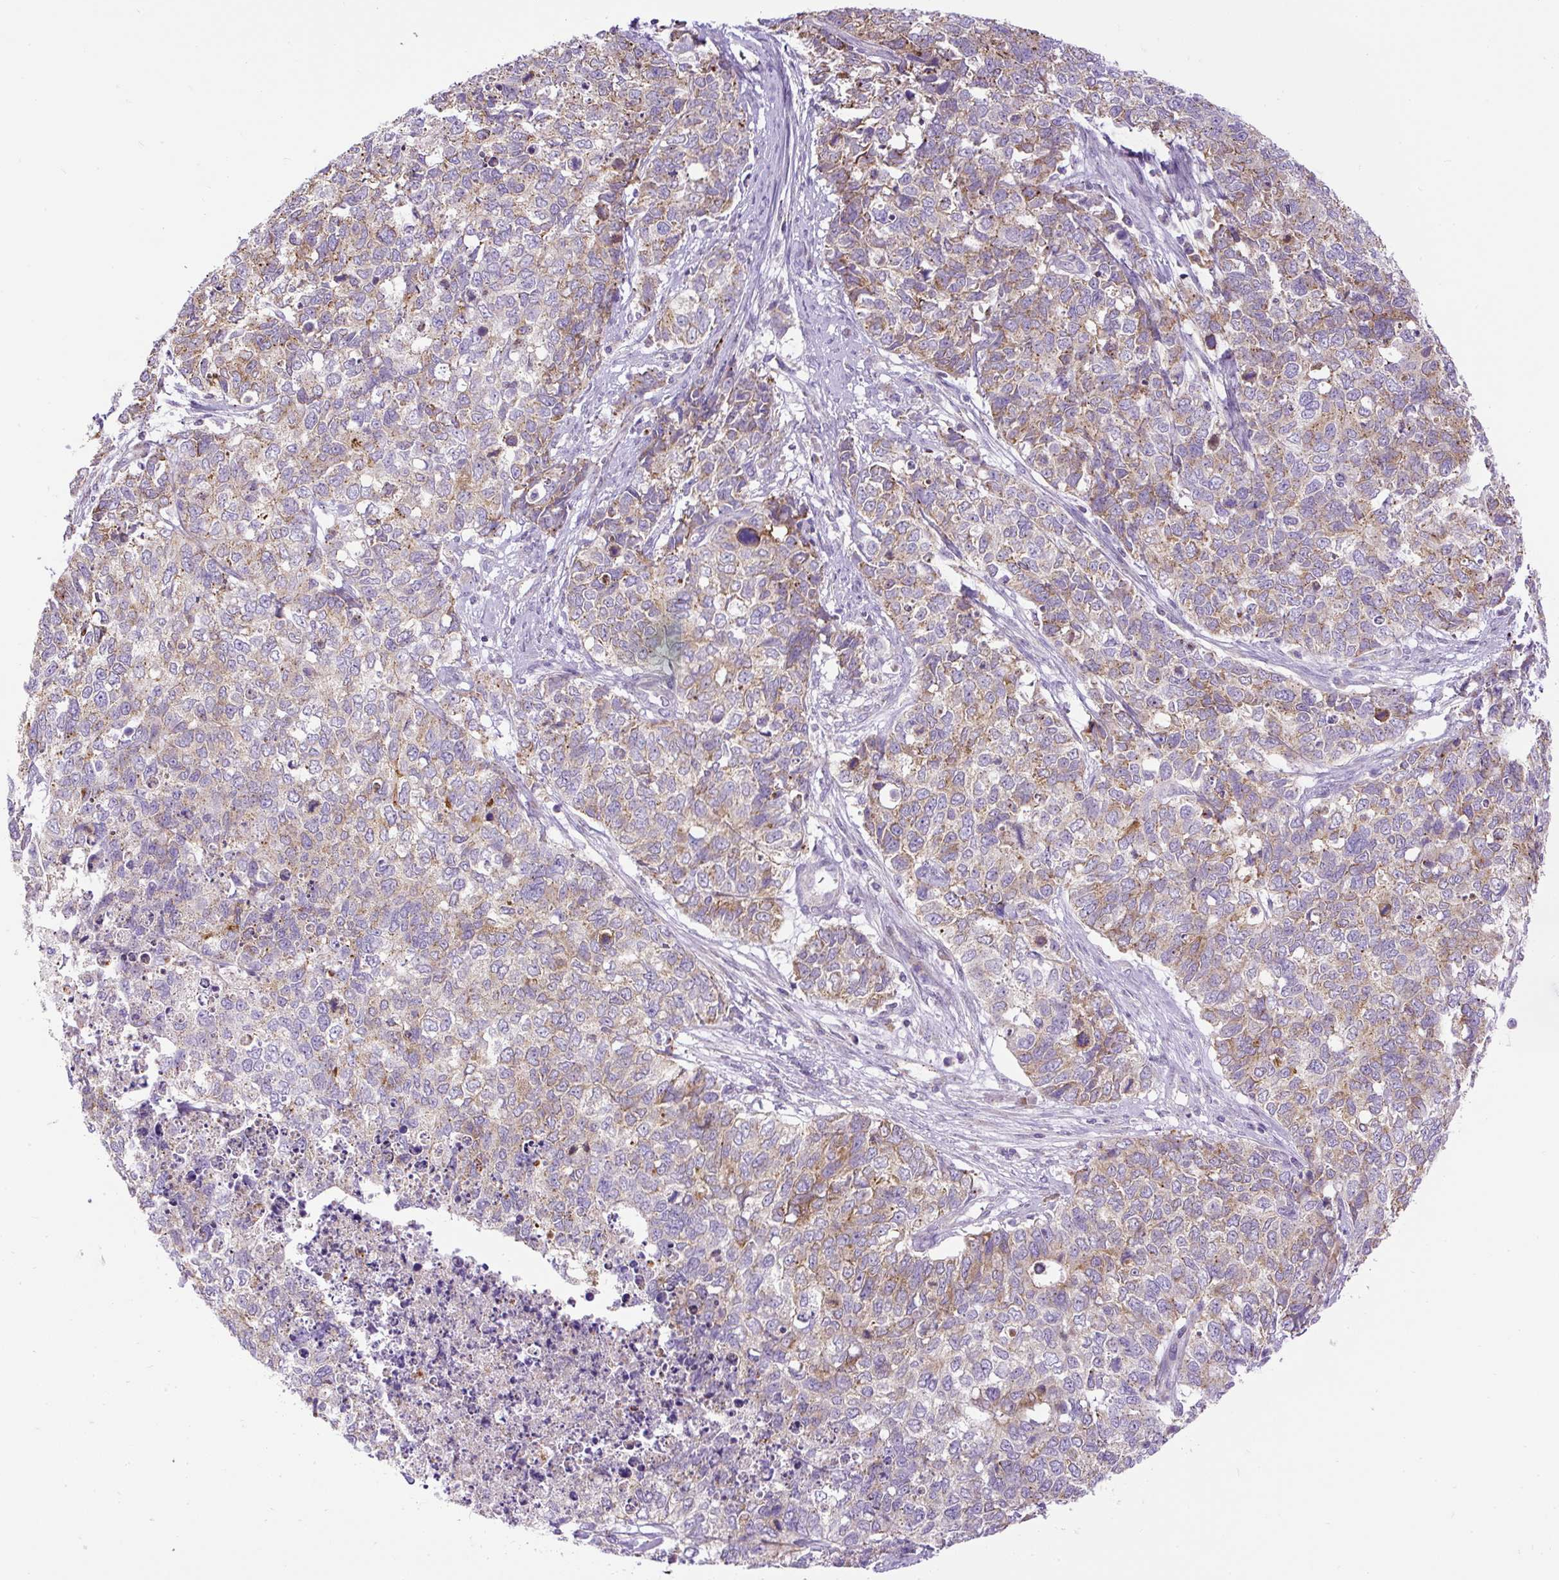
{"staining": {"intensity": "moderate", "quantity": "<25%", "location": "cytoplasmic/membranous"}, "tissue": "cervical cancer", "cell_type": "Tumor cells", "image_type": "cancer", "snomed": [{"axis": "morphology", "description": "Squamous cell carcinoma, NOS"}, {"axis": "topography", "description": "Cervix"}], "caption": "A brown stain highlights moderate cytoplasmic/membranous expression of a protein in human squamous cell carcinoma (cervical) tumor cells. (DAB IHC, brown staining for protein, blue staining for nuclei).", "gene": "CFAP47", "patient": {"sex": "female", "age": 63}}